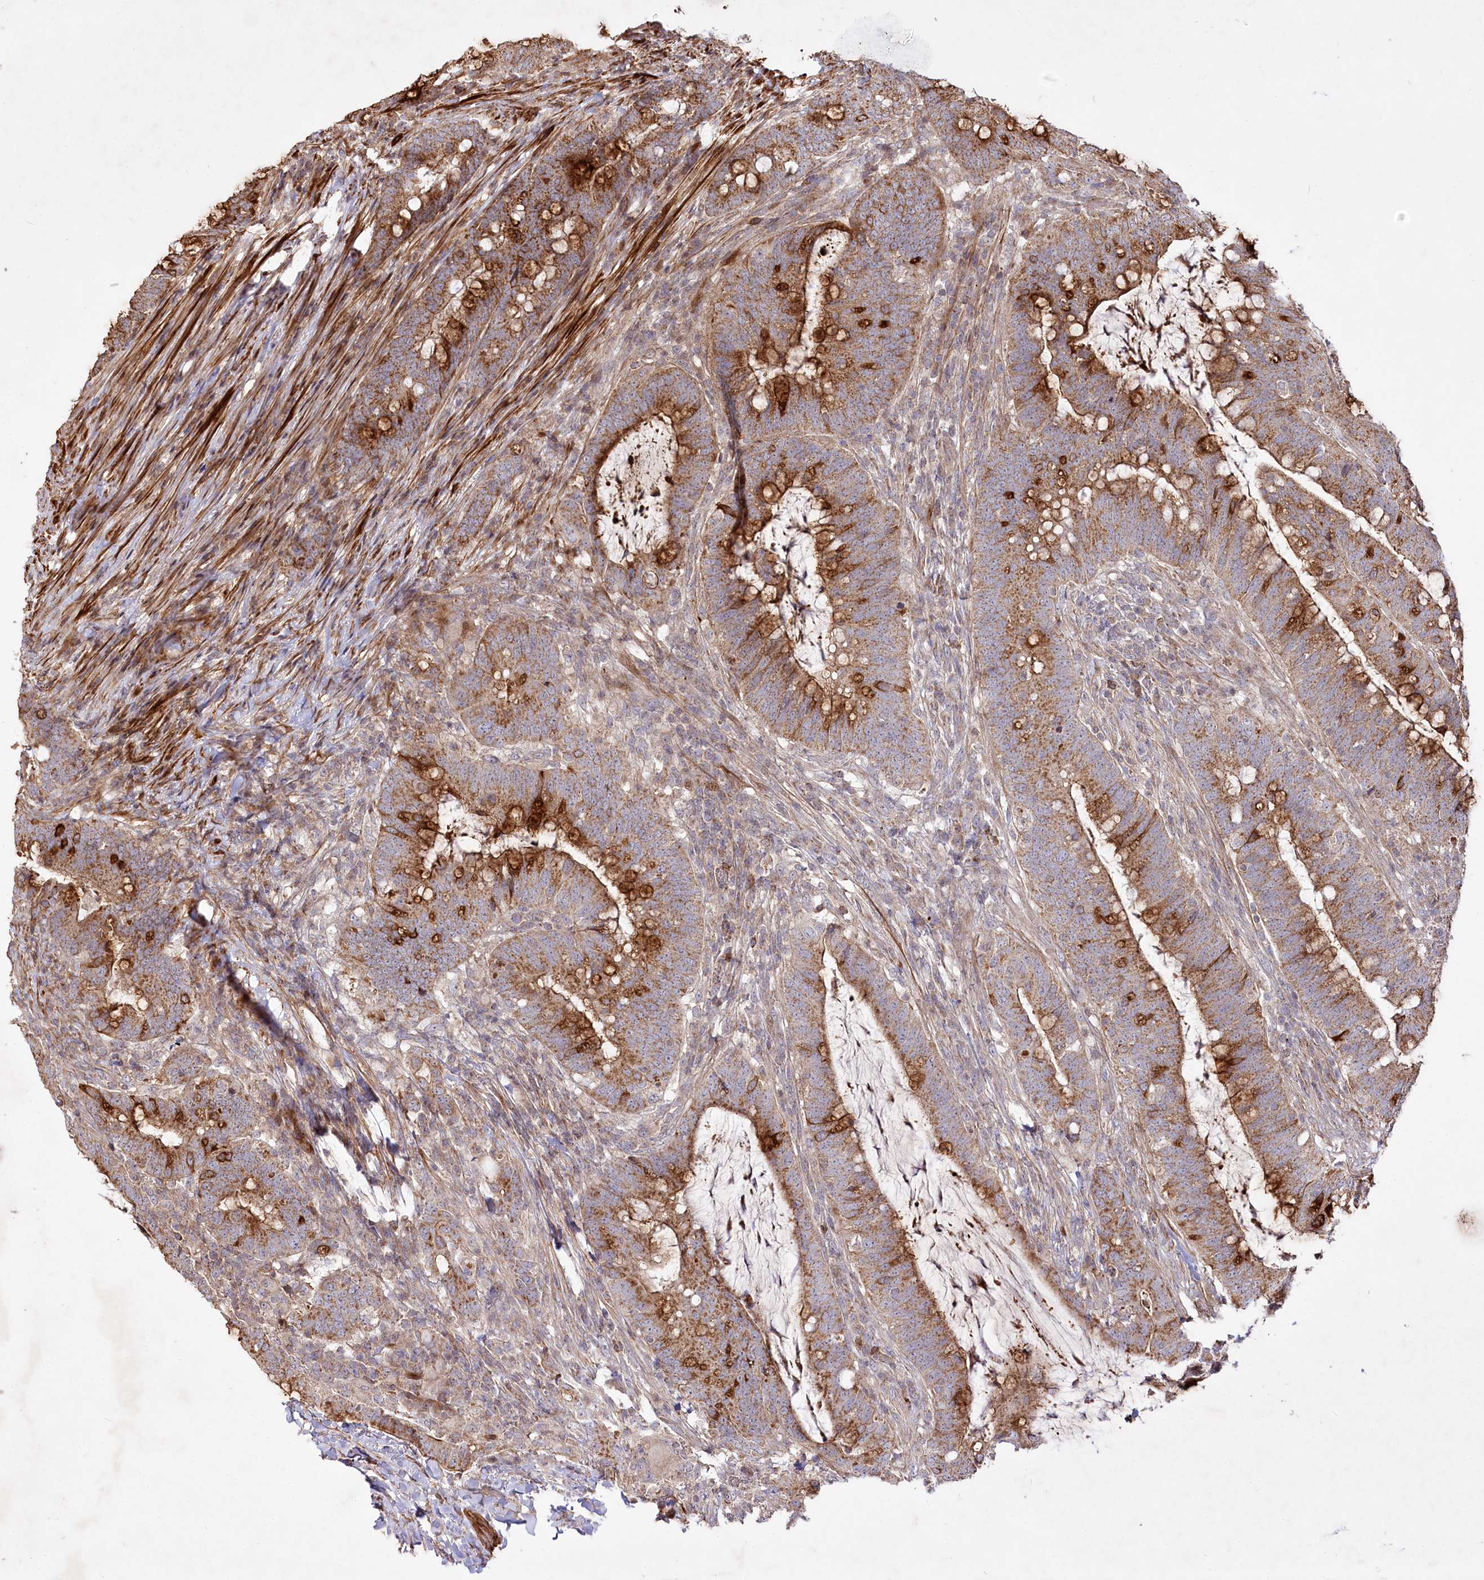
{"staining": {"intensity": "strong", "quantity": "25%-75%", "location": "cytoplasmic/membranous"}, "tissue": "colorectal cancer", "cell_type": "Tumor cells", "image_type": "cancer", "snomed": [{"axis": "morphology", "description": "Adenocarcinoma, NOS"}, {"axis": "topography", "description": "Colon"}], "caption": "Immunohistochemical staining of human colorectal adenocarcinoma displays strong cytoplasmic/membranous protein positivity in approximately 25%-75% of tumor cells.", "gene": "PSTK", "patient": {"sex": "female", "age": 66}}